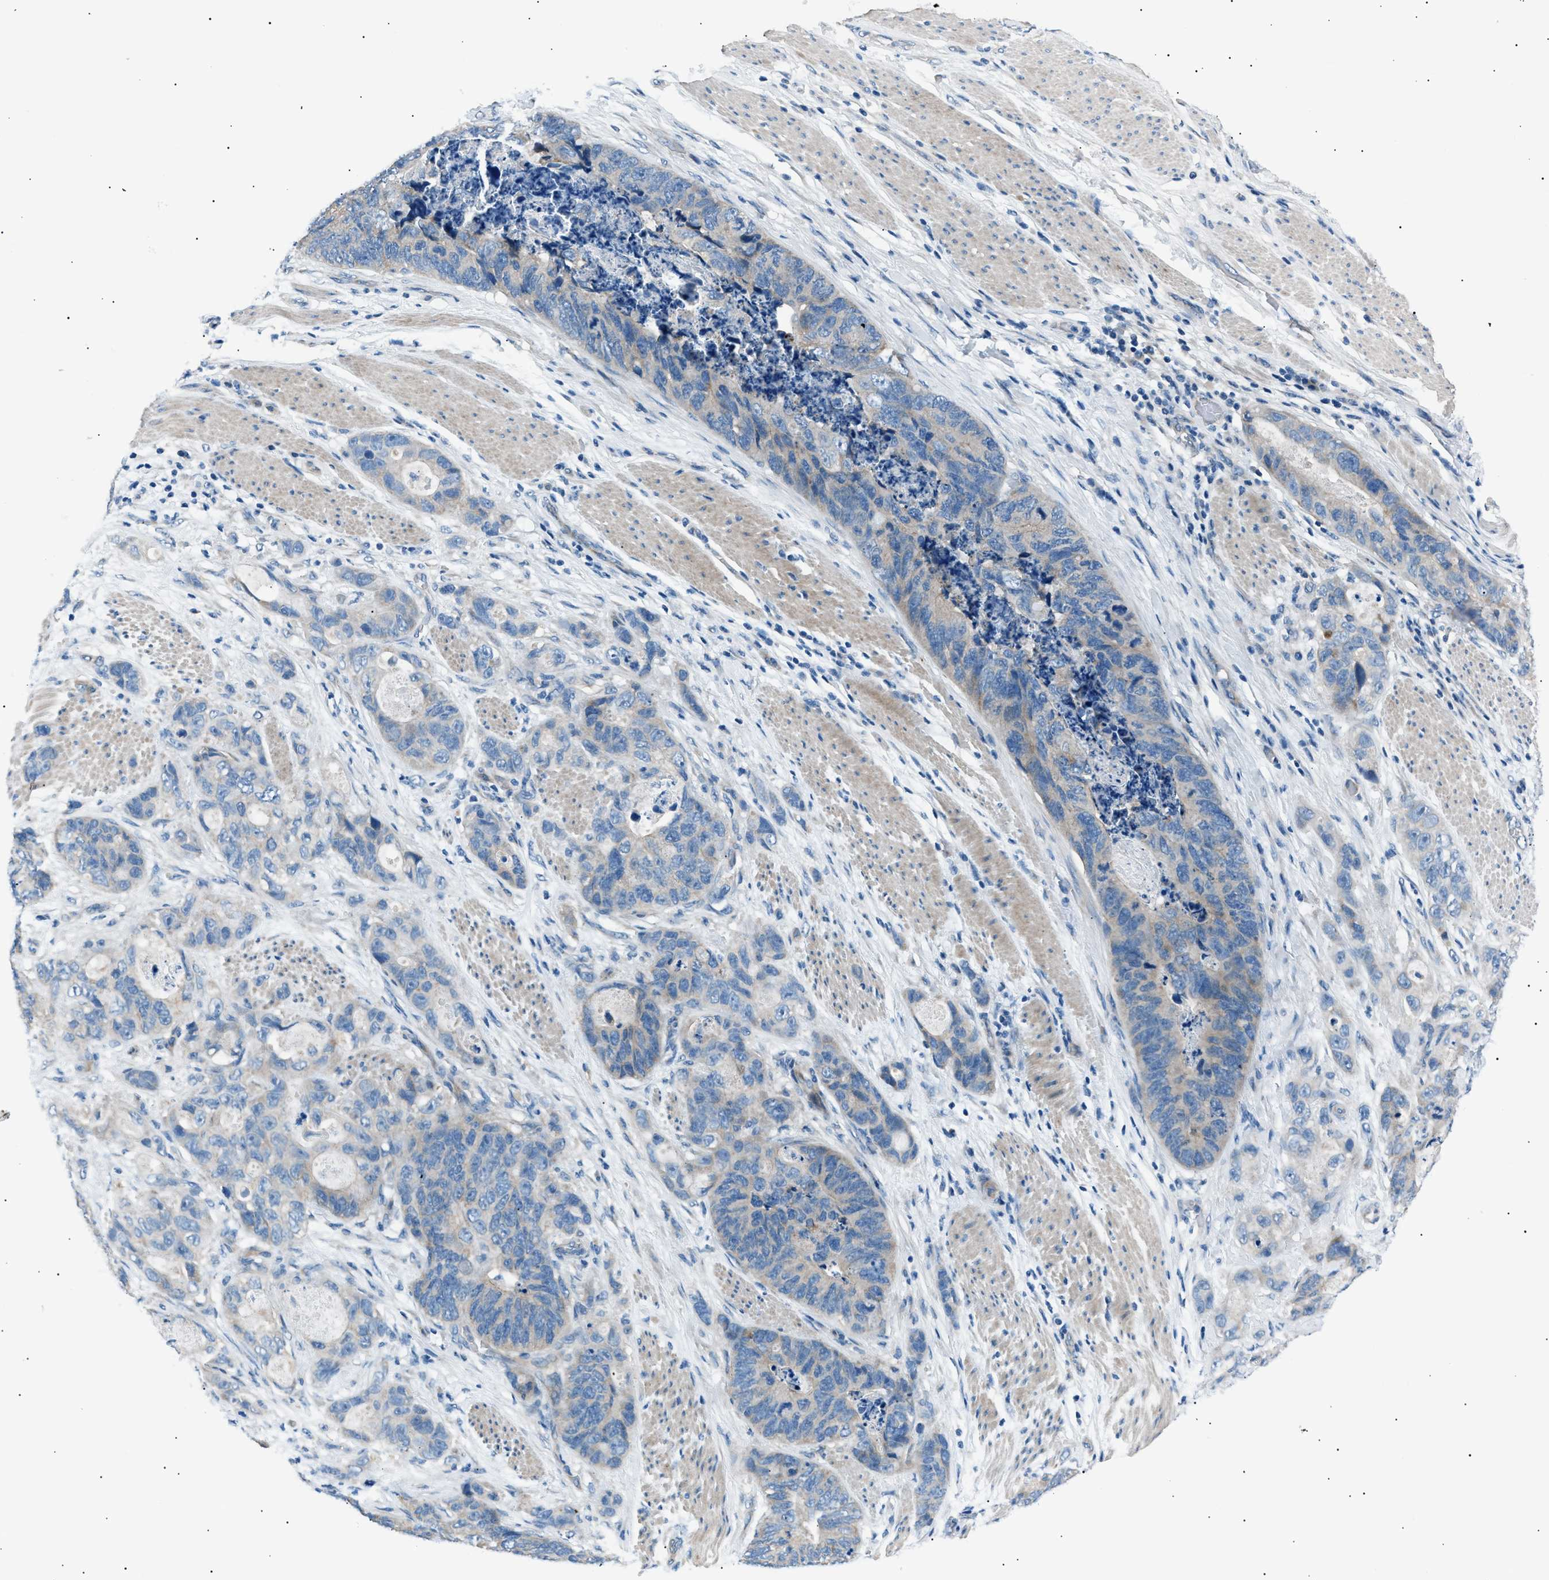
{"staining": {"intensity": "negative", "quantity": "none", "location": "none"}, "tissue": "stomach cancer", "cell_type": "Tumor cells", "image_type": "cancer", "snomed": [{"axis": "morphology", "description": "Adenocarcinoma, NOS"}, {"axis": "topography", "description": "Stomach"}], "caption": "This is an immunohistochemistry histopathology image of stomach cancer (adenocarcinoma). There is no positivity in tumor cells.", "gene": "LRRC37B", "patient": {"sex": "female", "age": 89}}